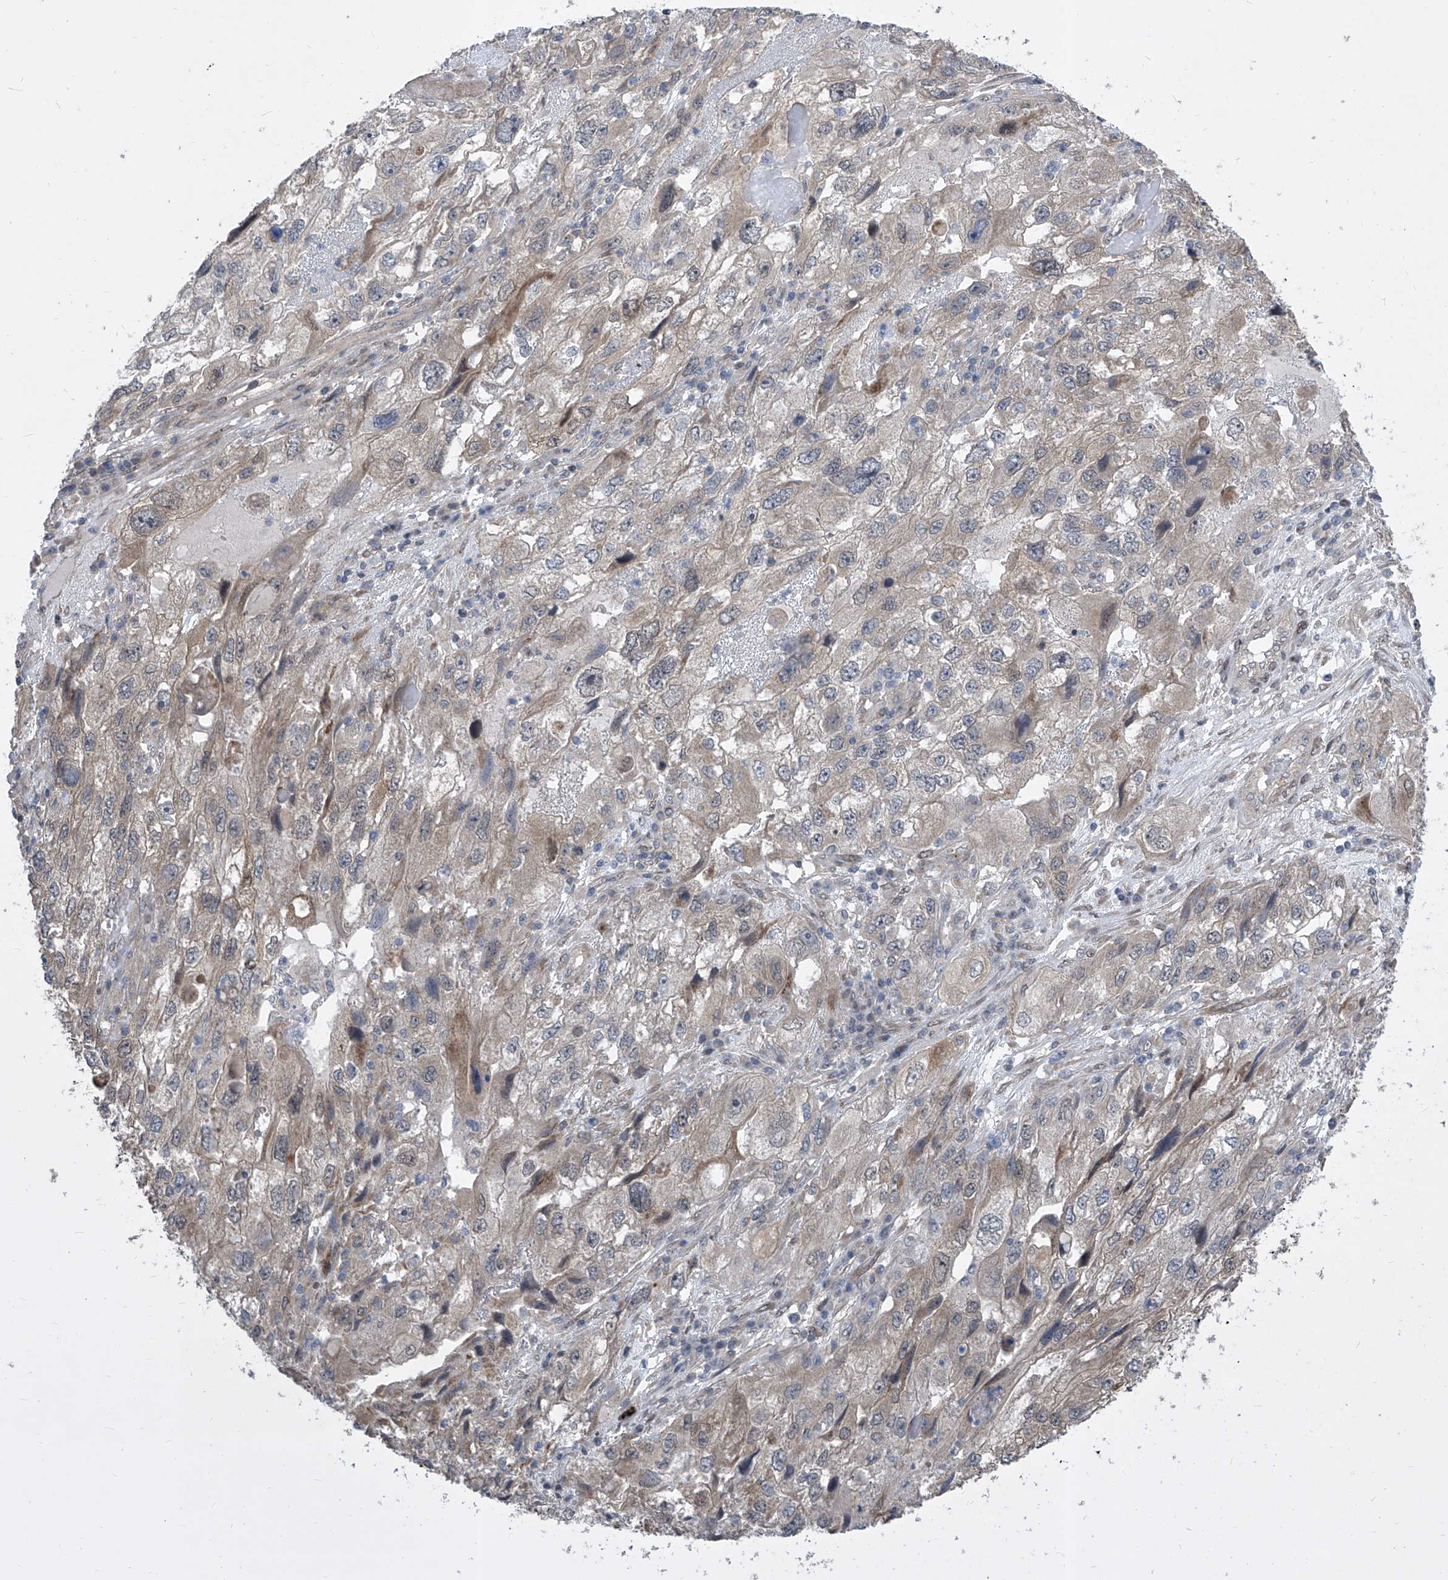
{"staining": {"intensity": "weak", "quantity": "<25%", "location": "cytoplasmic/membranous"}, "tissue": "endometrial cancer", "cell_type": "Tumor cells", "image_type": "cancer", "snomed": [{"axis": "morphology", "description": "Adenocarcinoma, NOS"}, {"axis": "topography", "description": "Endometrium"}], "caption": "Tumor cells show no significant expression in adenocarcinoma (endometrial).", "gene": "CETN2", "patient": {"sex": "female", "age": 49}}